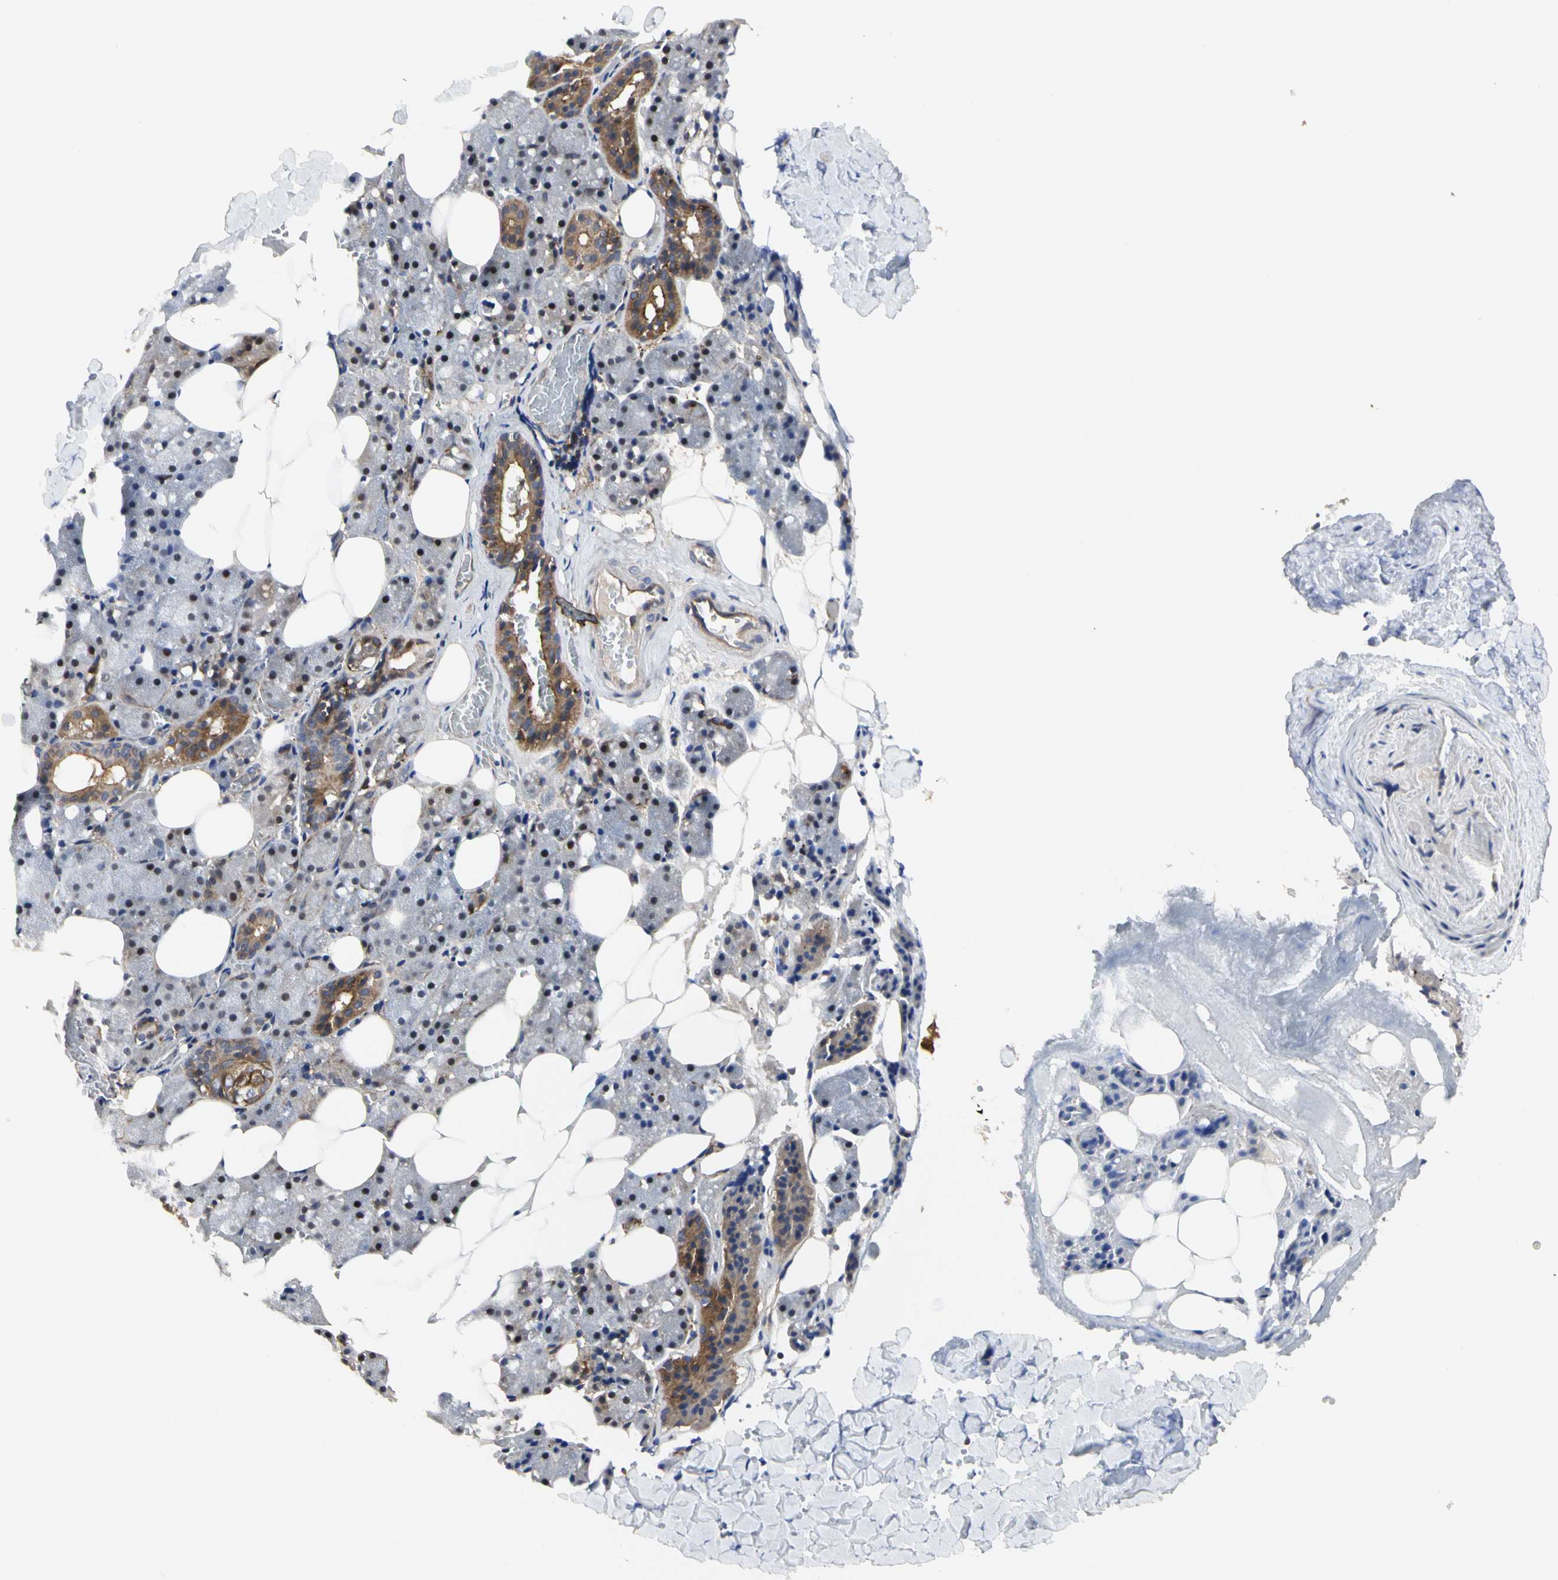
{"staining": {"intensity": "moderate", "quantity": "<25%", "location": "cytoplasmic/membranous,nuclear"}, "tissue": "salivary gland", "cell_type": "Glandular cells", "image_type": "normal", "snomed": [{"axis": "morphology", "description": "Normal tissue, NOS"}, {"axis": "topography", "description": "Salivary gland"}], "caption": "Normal salivary gland exhibits moderate cytoplasmic/membranous,nuclear expression in about <25% of glandular cells.", "gene": "NAPG", "patient": {"sex": "female", "age": 55}}